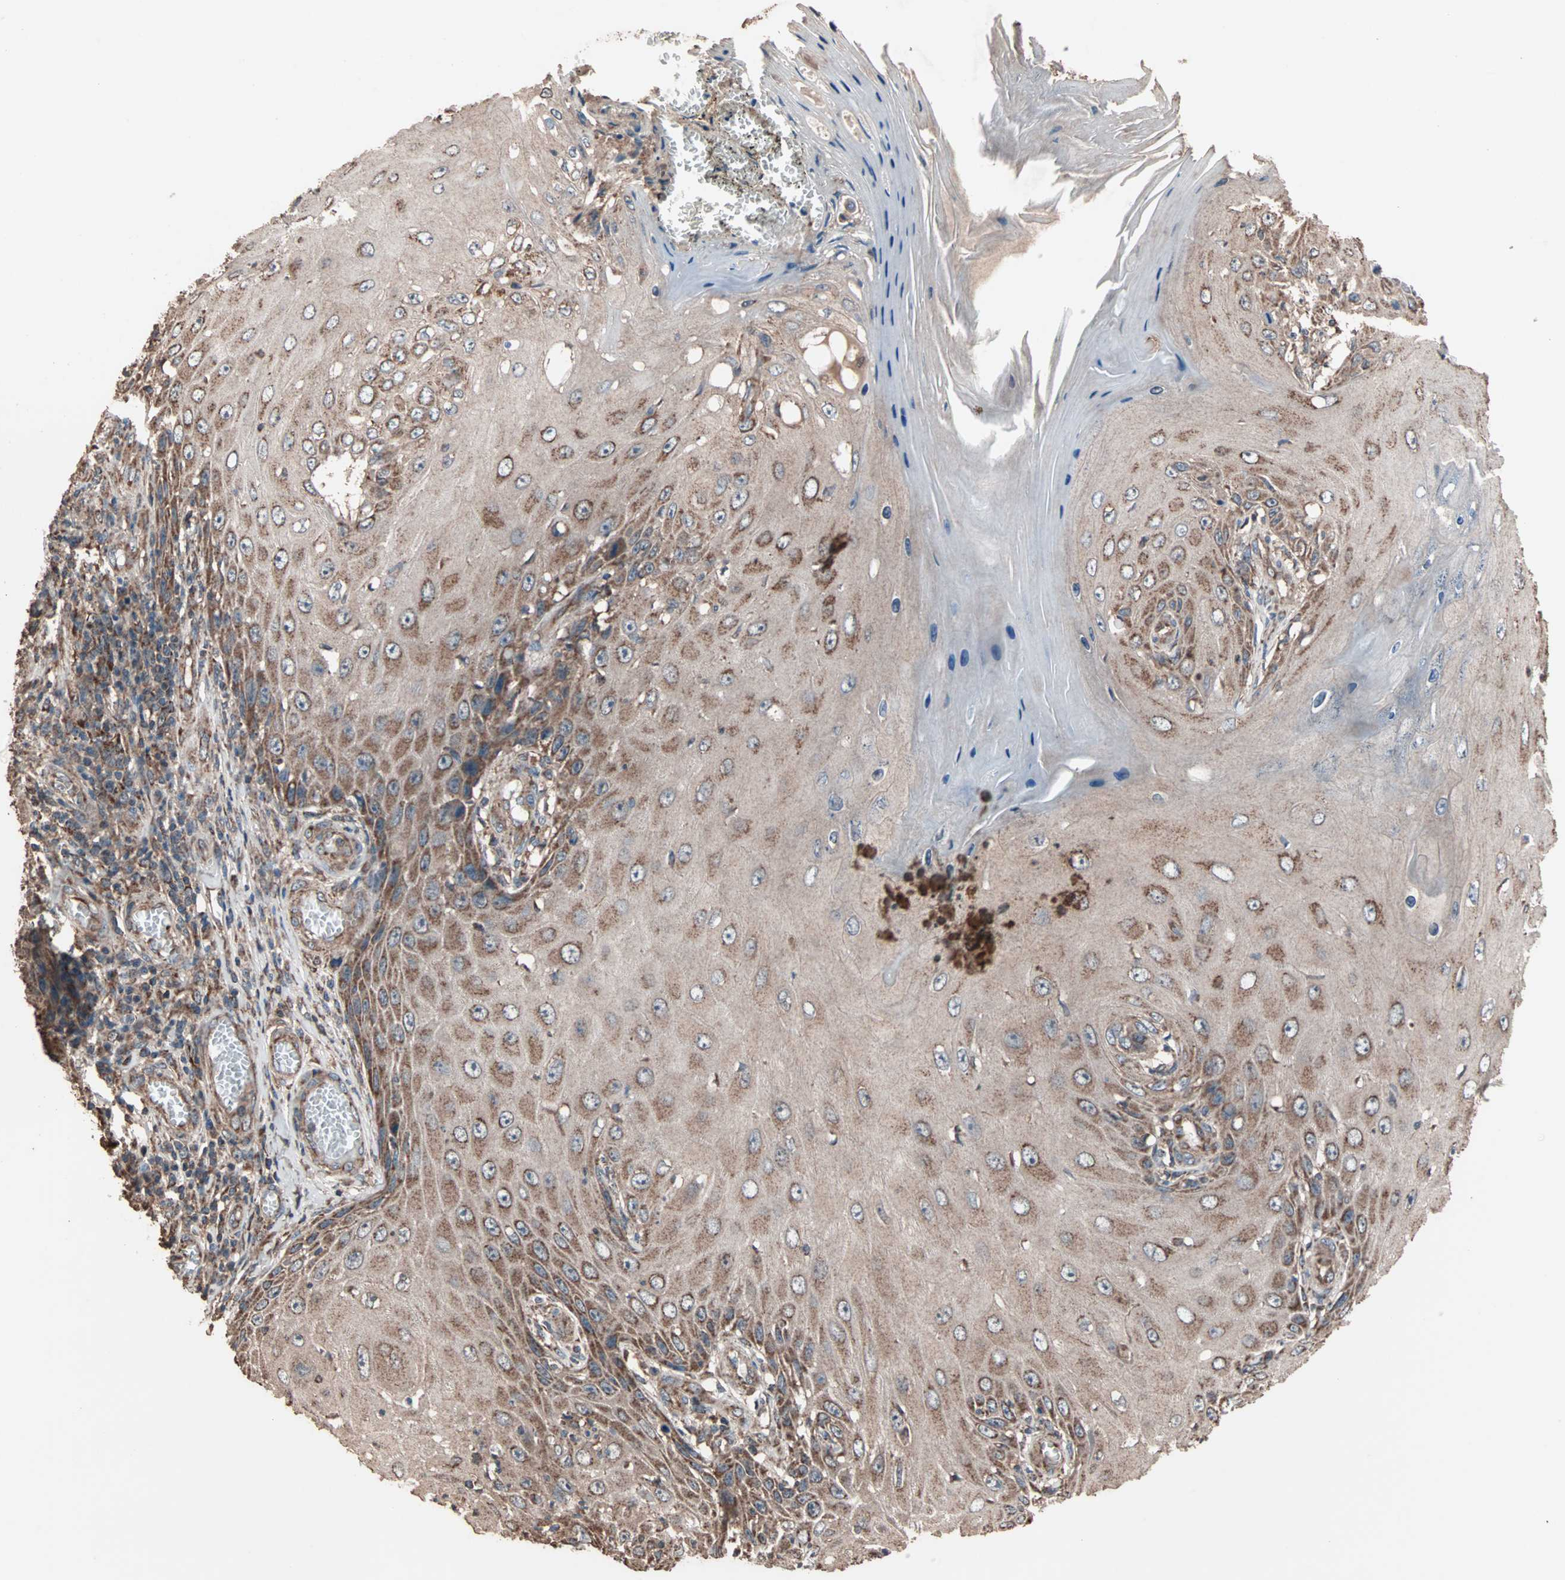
{"staining": {"intensity": "moderate", "quantity": ">75%", "location": "cytoplasmic/membranous"}, "tissue": "skin cancer", "cell_type": "Tumor cells", "image_type": "cancer", "snomed": [{"axis": "morphology", "description": "Squamous cell carcinoma, NOS"}, {"axis": "topography", "description": "Skin"}], "caption": "Protein staining of squamous cell carcinoma (skin) tissue shows moderate cytoplasmic/membranous expression in approximately >75% of tumor cells.", "gene": "MRPL2", "patient": {"sex": "female", "age": 73}}